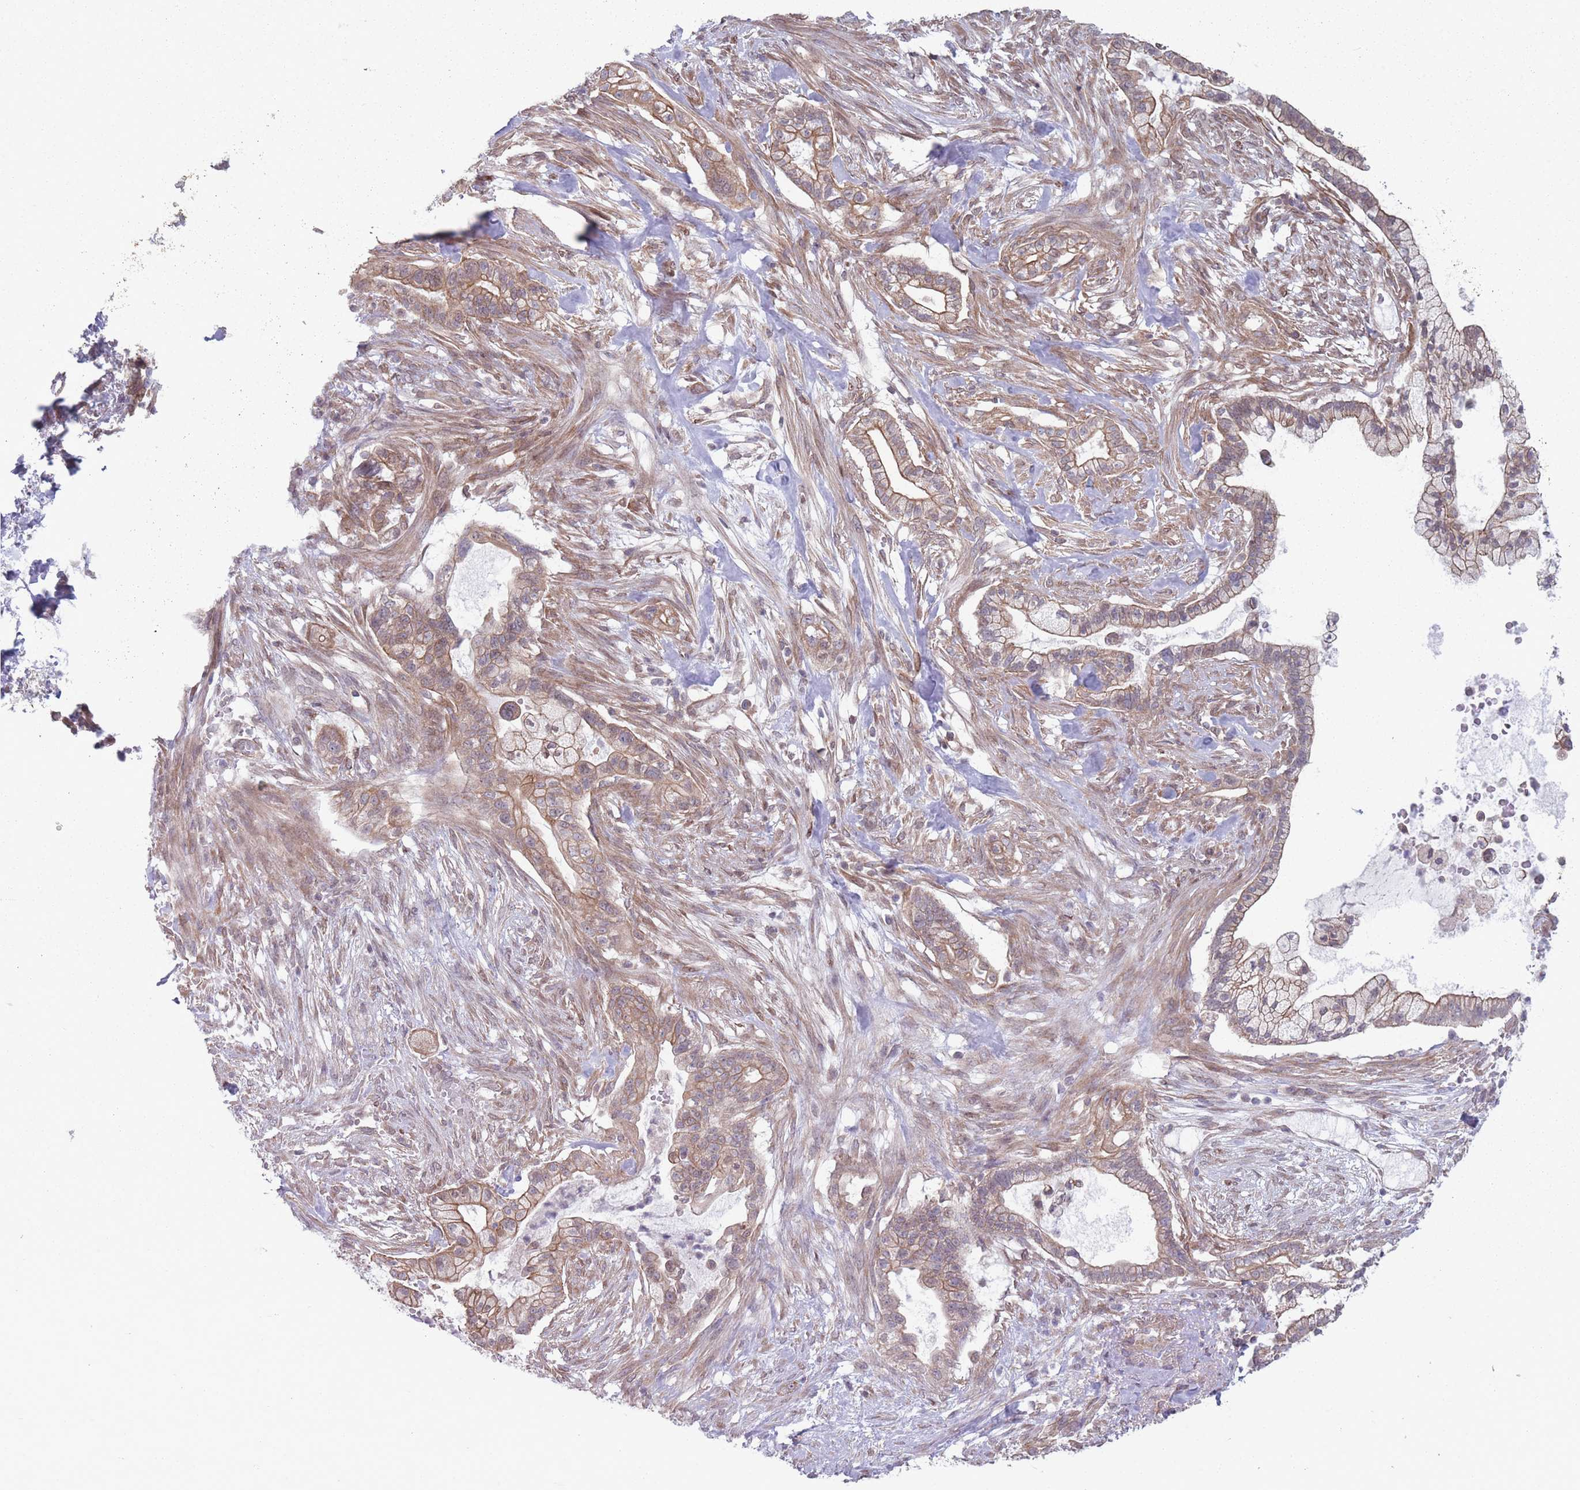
{"staining": {"intensity": "moderate", "quantity": ">75%", "location": "cytoplasmic/membranous"}, "tissue": "pancreatic cancer", "cell_type": "Tumor cells", "image_type": "cancer", "snomed": [{"axis": "morphology", "description": "Adenocarcinoma, NOS"}, {"axis": "topography", "description": "Pancreas"}], "caption": "Moderate cytoplasmic/membranous protein positivity is present in approximately >75% of tumor cells in pancreatic cancer (adenocarcinoma). (Brightfield microscopy of DAB IHC at high magnification).", "gene": "VRK2", "patient": {"sex": "male", "age": 44}}